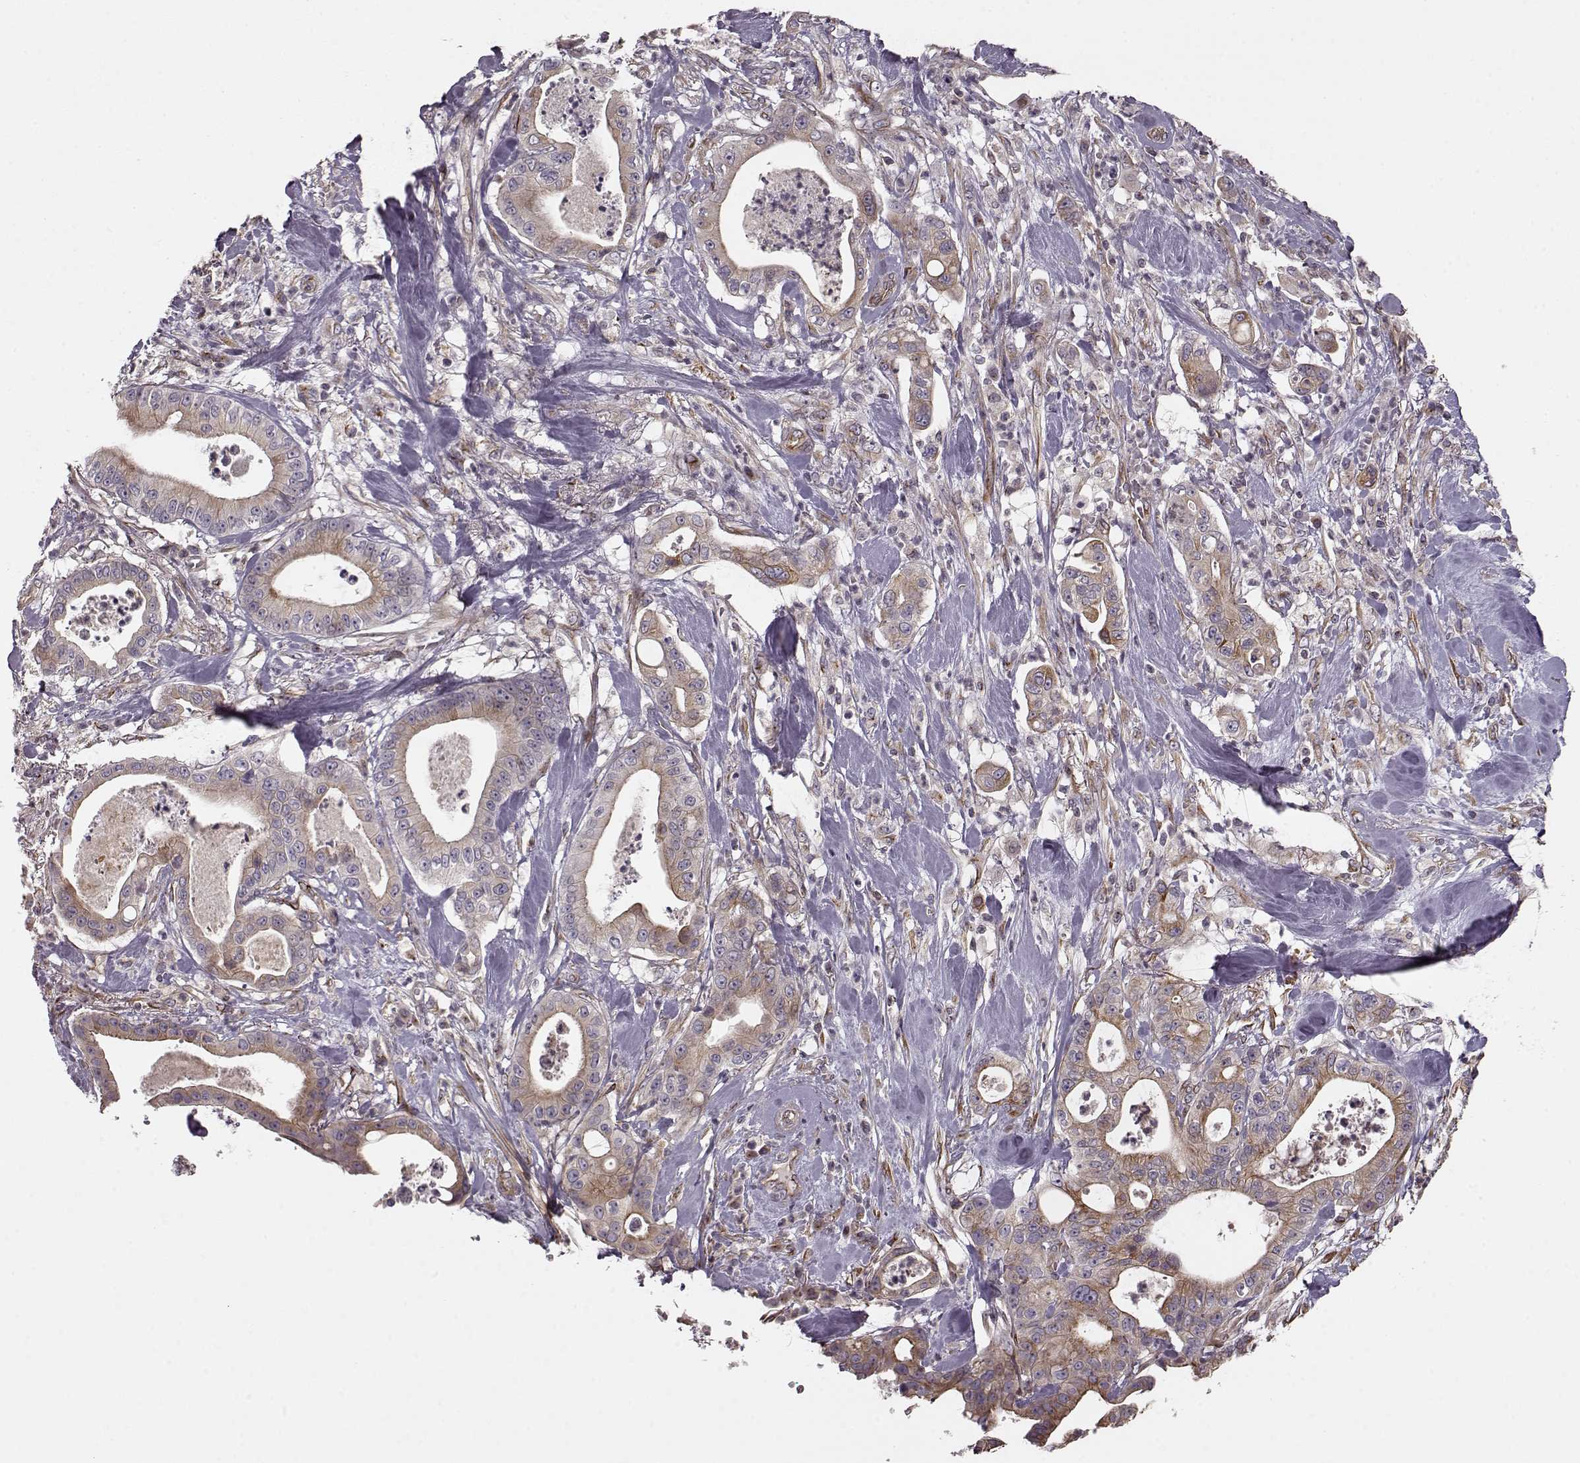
{"staining": {"intensity": "weak", "quantity": "<25%", "location": "cytoplasmic/membranous"}, "tissue": "pancreatic cancer", "cell_type": "Tumor cells", "image_type": "cancer", "snomed": [{"axis": "morphology", "description": "Adenocarcinoma, NOS"}, {"axis": "topography", "description": "Pancreas"}], "caption": "There is no significant positivity in tumor cells of pancreatic cancer. The staining was performed using DAB (3,3'-diaminobenzidine) to visualize the protein expression in brown, while the nuclei were stained in blue with hematoxylin (Magnification: 20x).", "gene": "MTR", "patient": {"sex": "male", "age": 71}}